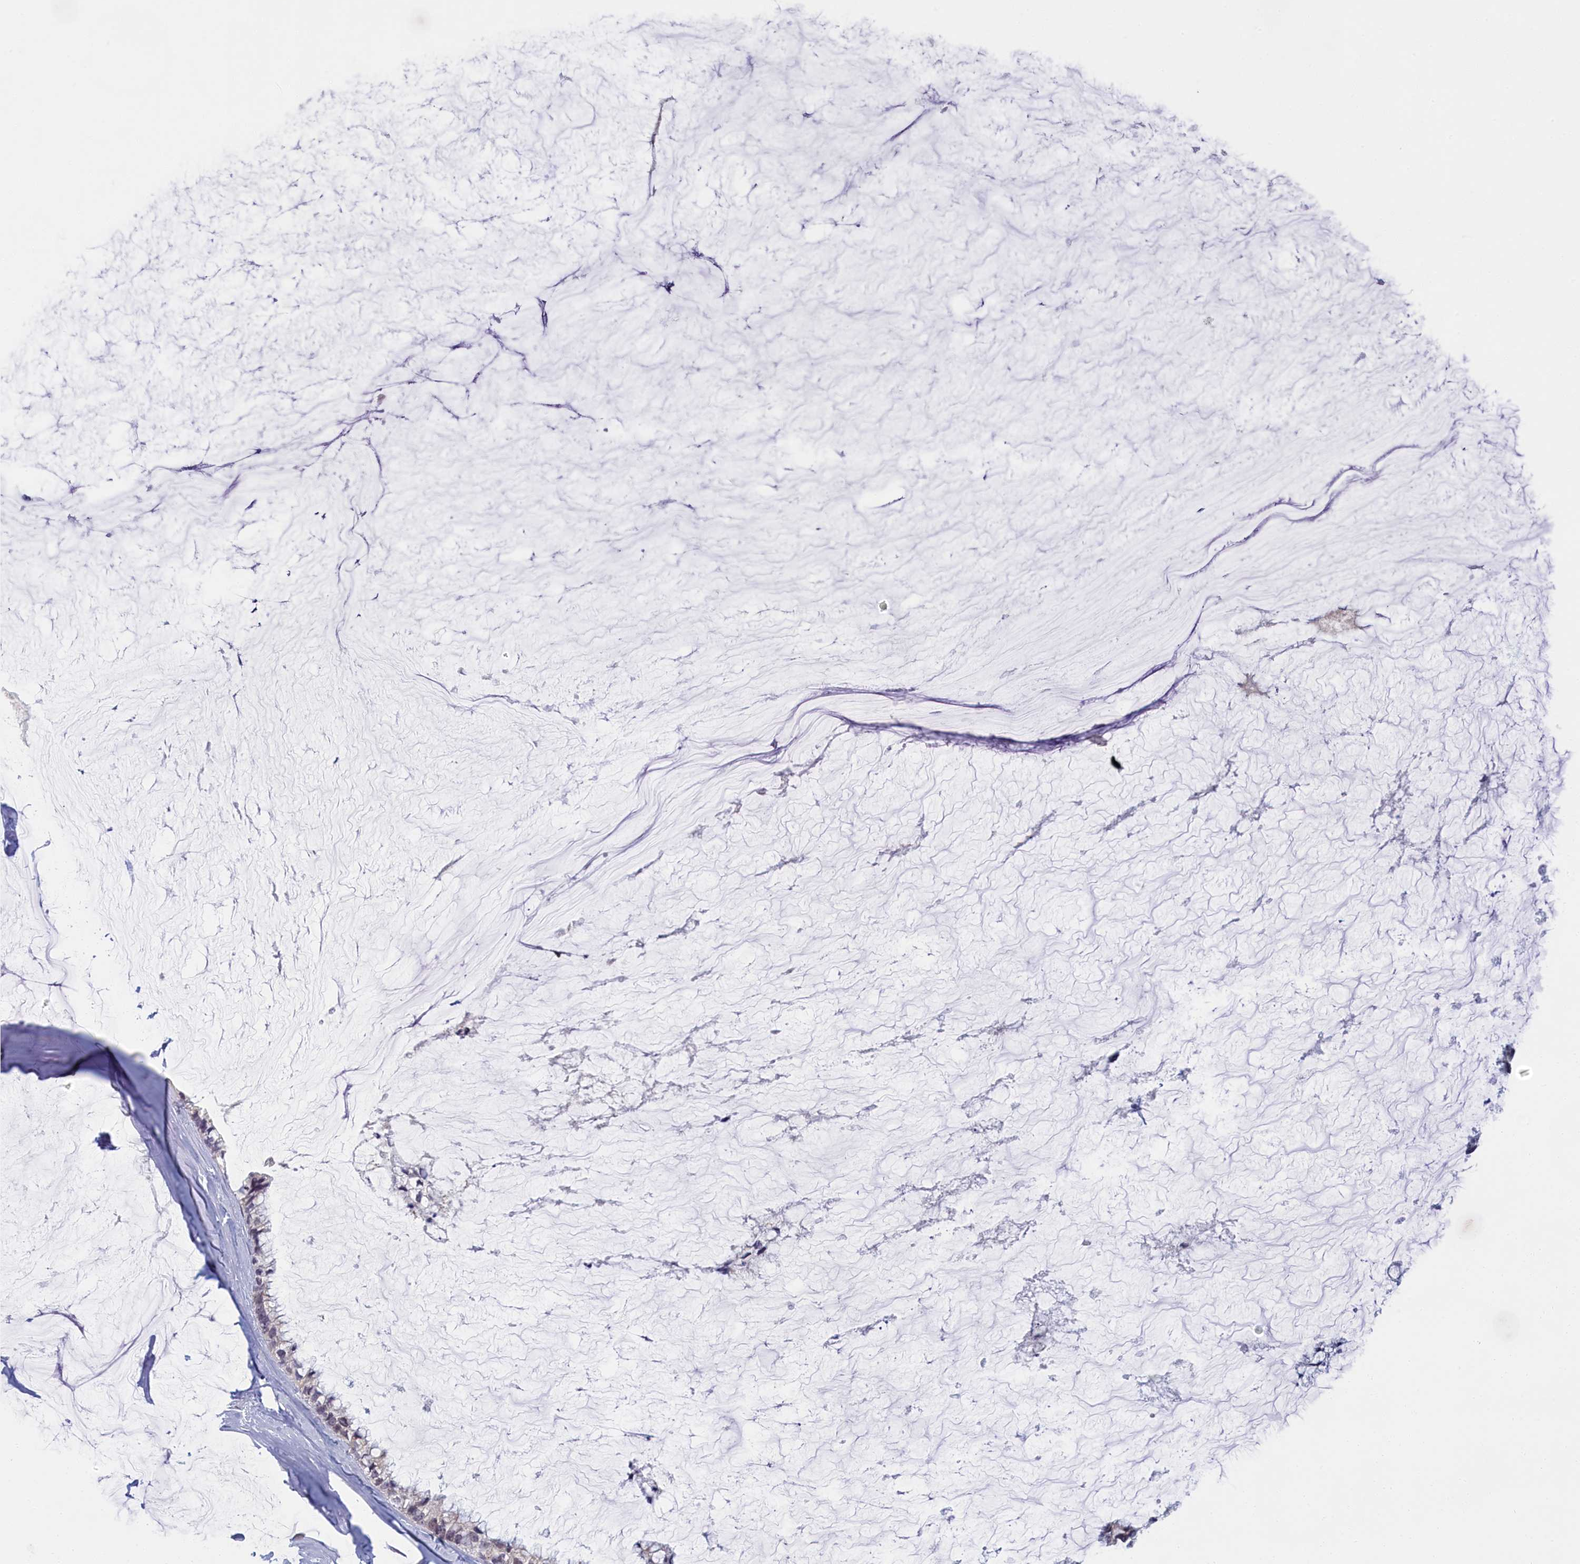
{"staining": {"intensity": "negative", "quantity": "none", "location": "none"}, "tissue": "ovarian cancer", "cell_type": "Tumor cells", "image_type": "cancer", "snomed": [{"axis": "morphology", "description": "Cystadenocarcinoma, mucinous, NOS"}, {"axis": "topography", "description": "Ovary"}], "caption": "A micrograph of mucinous cystadenocarcinoma (ovarian) stained for a protein displays no brown staining in tumor cells.", "gene": "DNAJC17", "patient": {"sex": "female", "age": 39}}